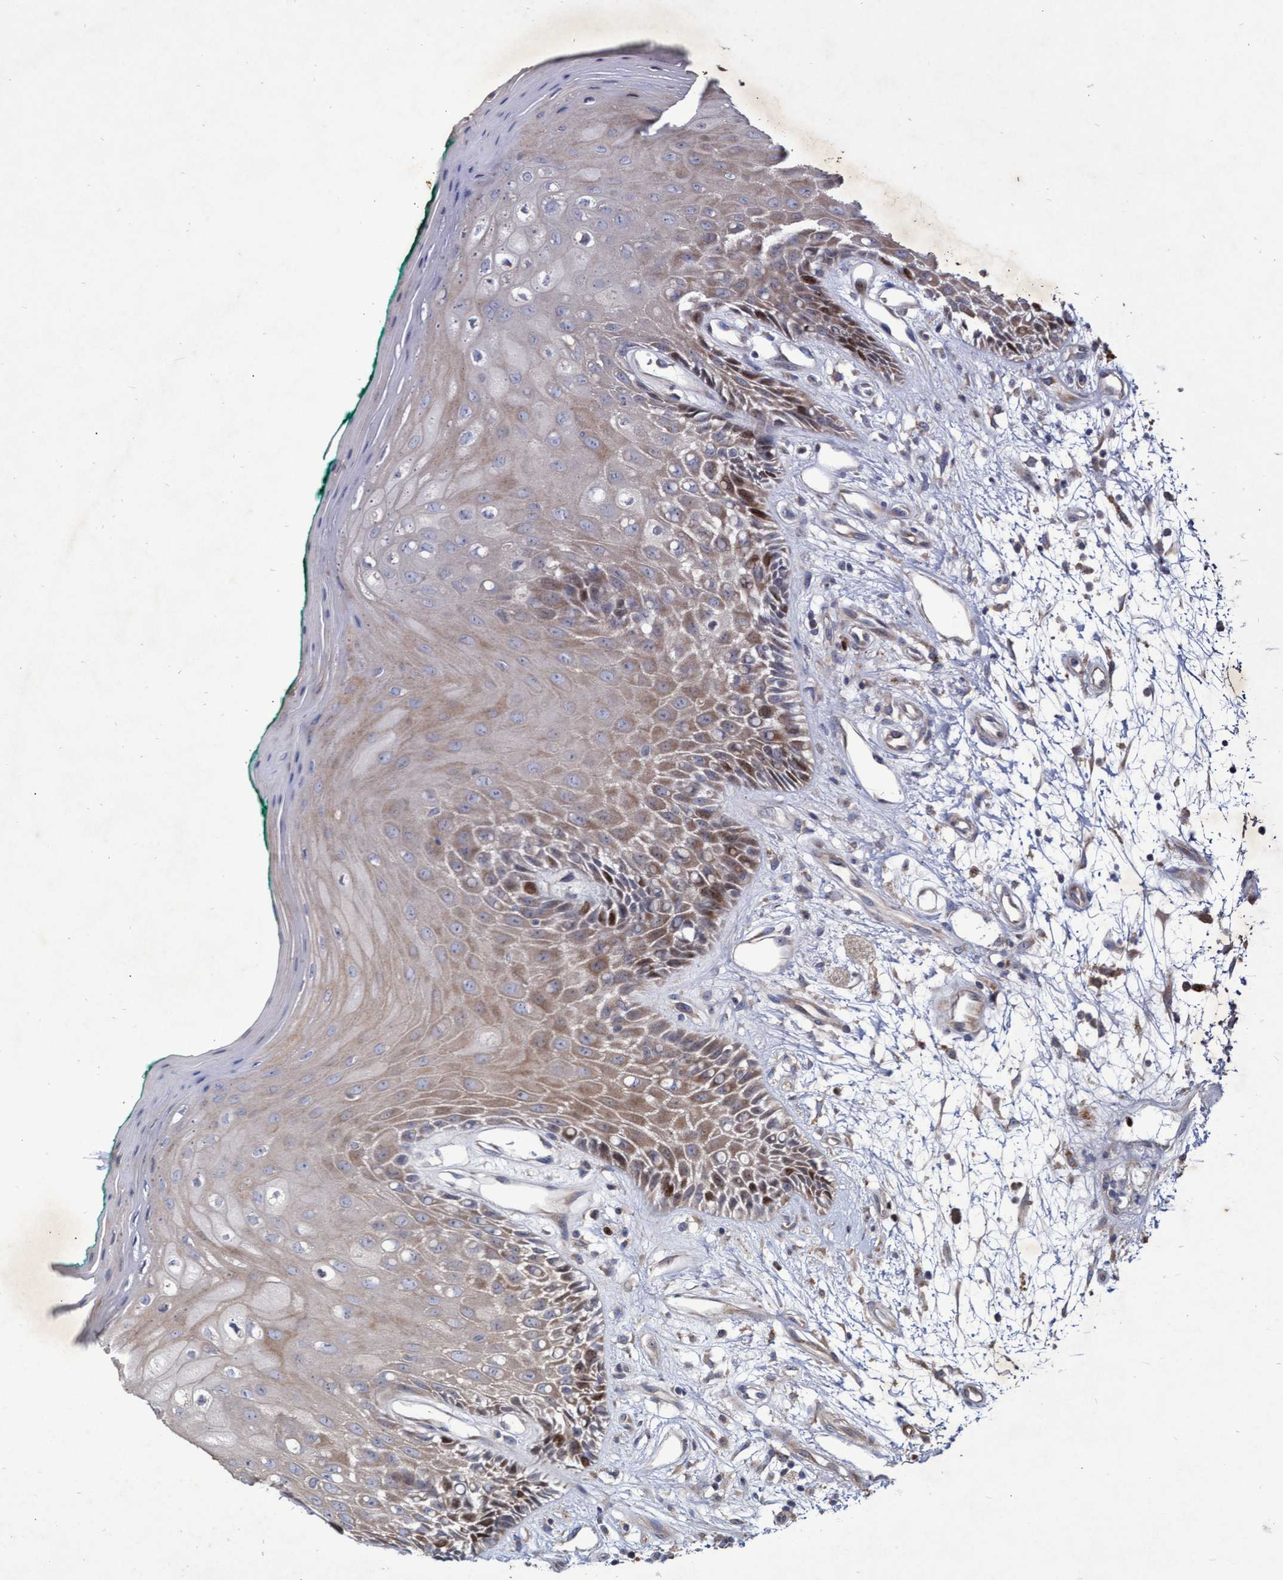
{"staining": {"intensity": "moderate", "quantity": ">75%", "location": "cytoplasmic/membranous"}, "tissue": "oral mucosa", "cell_type": "Squamous epithelial cells", "image_type": "normal", "snomed": [{"axis": "morphology", "description": "Normal tissue, NOS"}, {"axis": "morphology", "description": "Squamous cell carcinoma, NOS"}, {"axis": "topography", "description": "Skeletal muscle"}, {"axis": "topography", "description": "Oral tissue"}, {"axis": "topography", "description": "Head-Neck"}], "caption": "This image displays immunohistochemistry staining of unremarkable oral mucosa, with medium moderate cytoplasmic/membranous positivity in about >75% of squamous epithelial cells.", "gene": "ABCF2", "patient": {"sex": "female", "age": 84}}